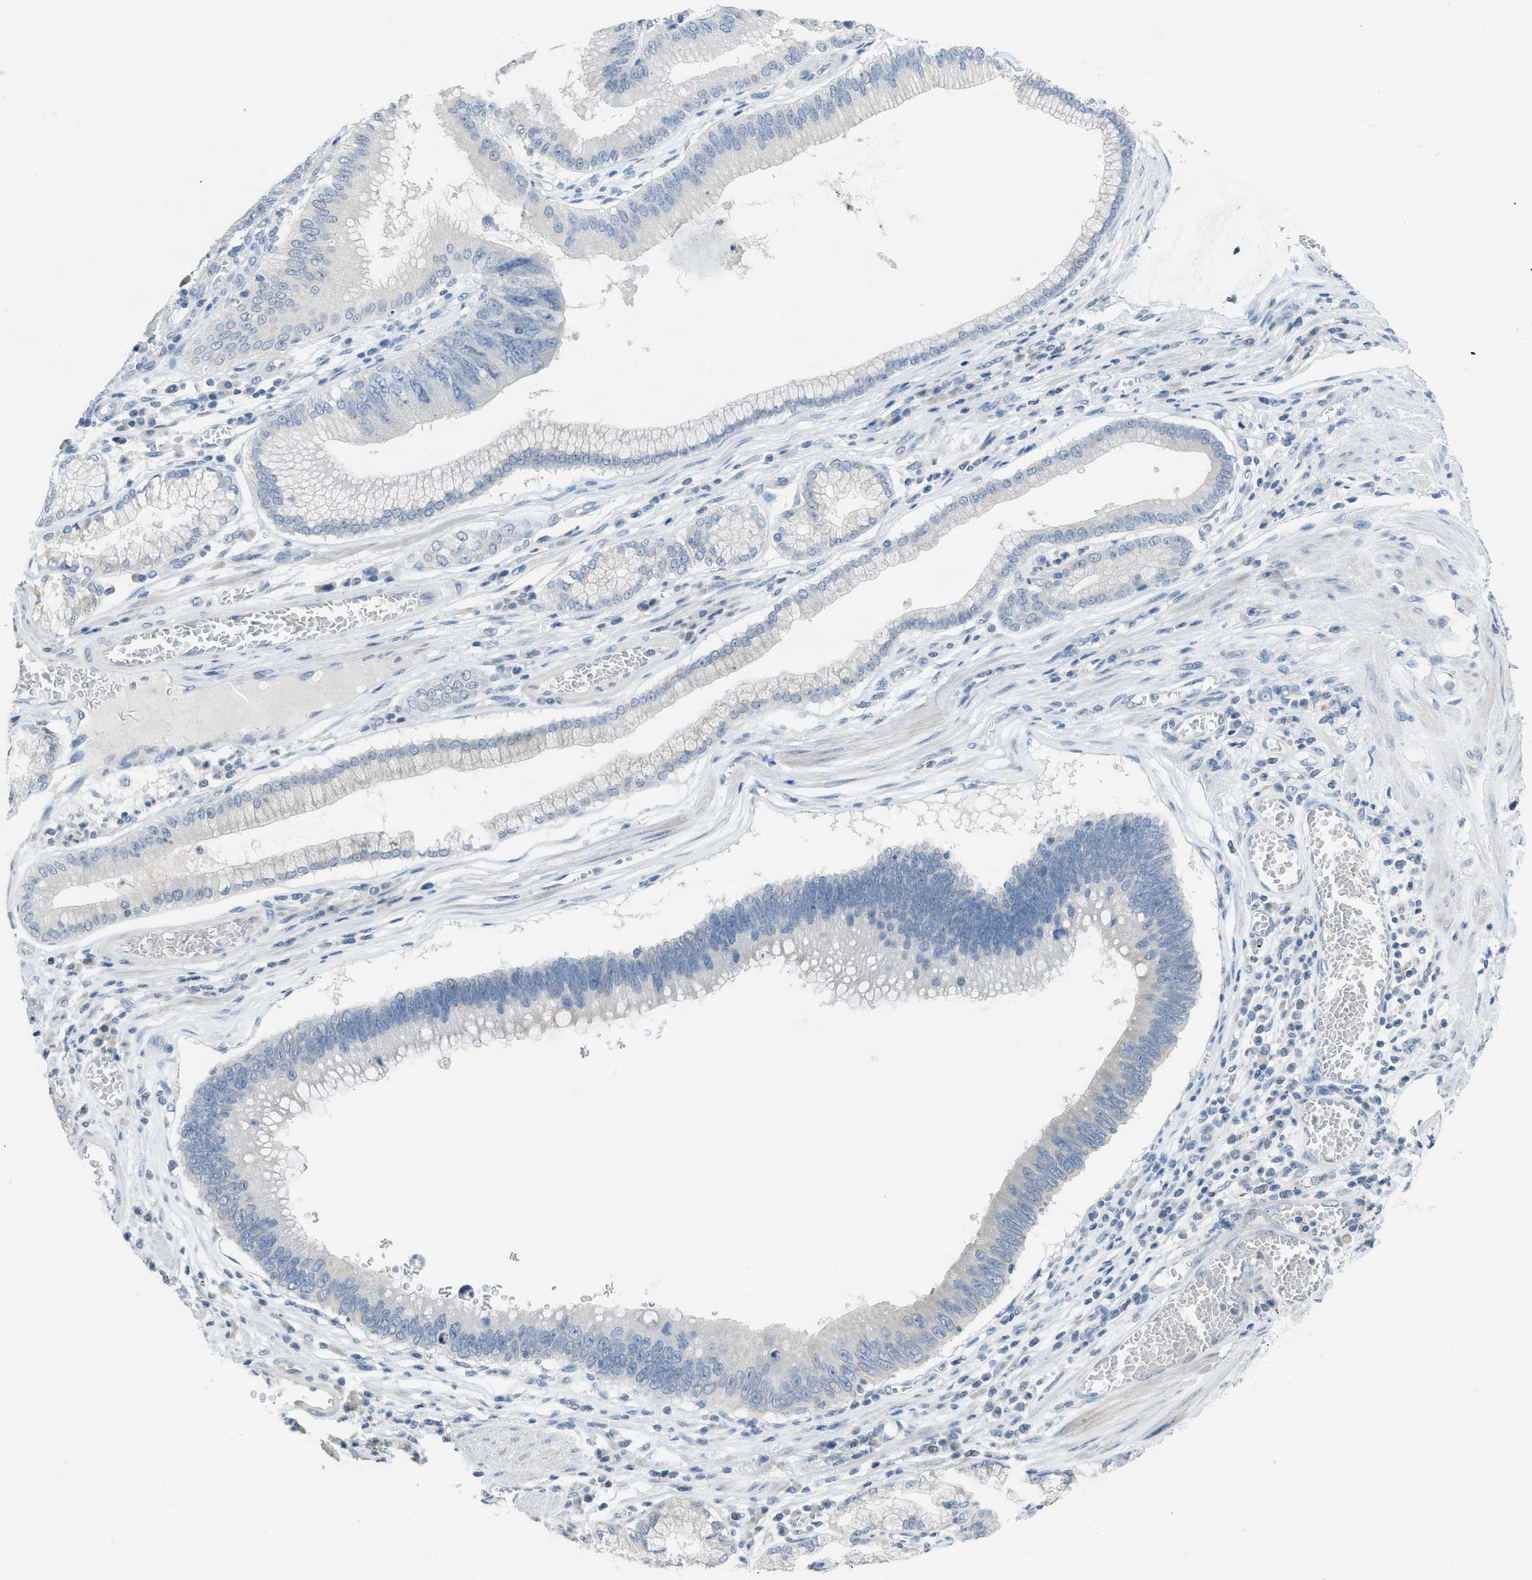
{"staining": {"intensity": "negative", "quantity": "none", "location": "none"}, "tissue": "stomach cancer", "cell_type": "Tumor cells", "image_type": "cancer", "snomed": [{"axis": "morphology", "description": "Adenocarcinoma, NOS"}, {"axis": "topography", "description": "Stomach"}], "caption": "A photomicrograph of adenocarcinoma (stomach) stained for a protein exhibits no brown staining in tumor cells.", "gene": "TXNDC2", "patient": {"sex": "male", "age": 59}}